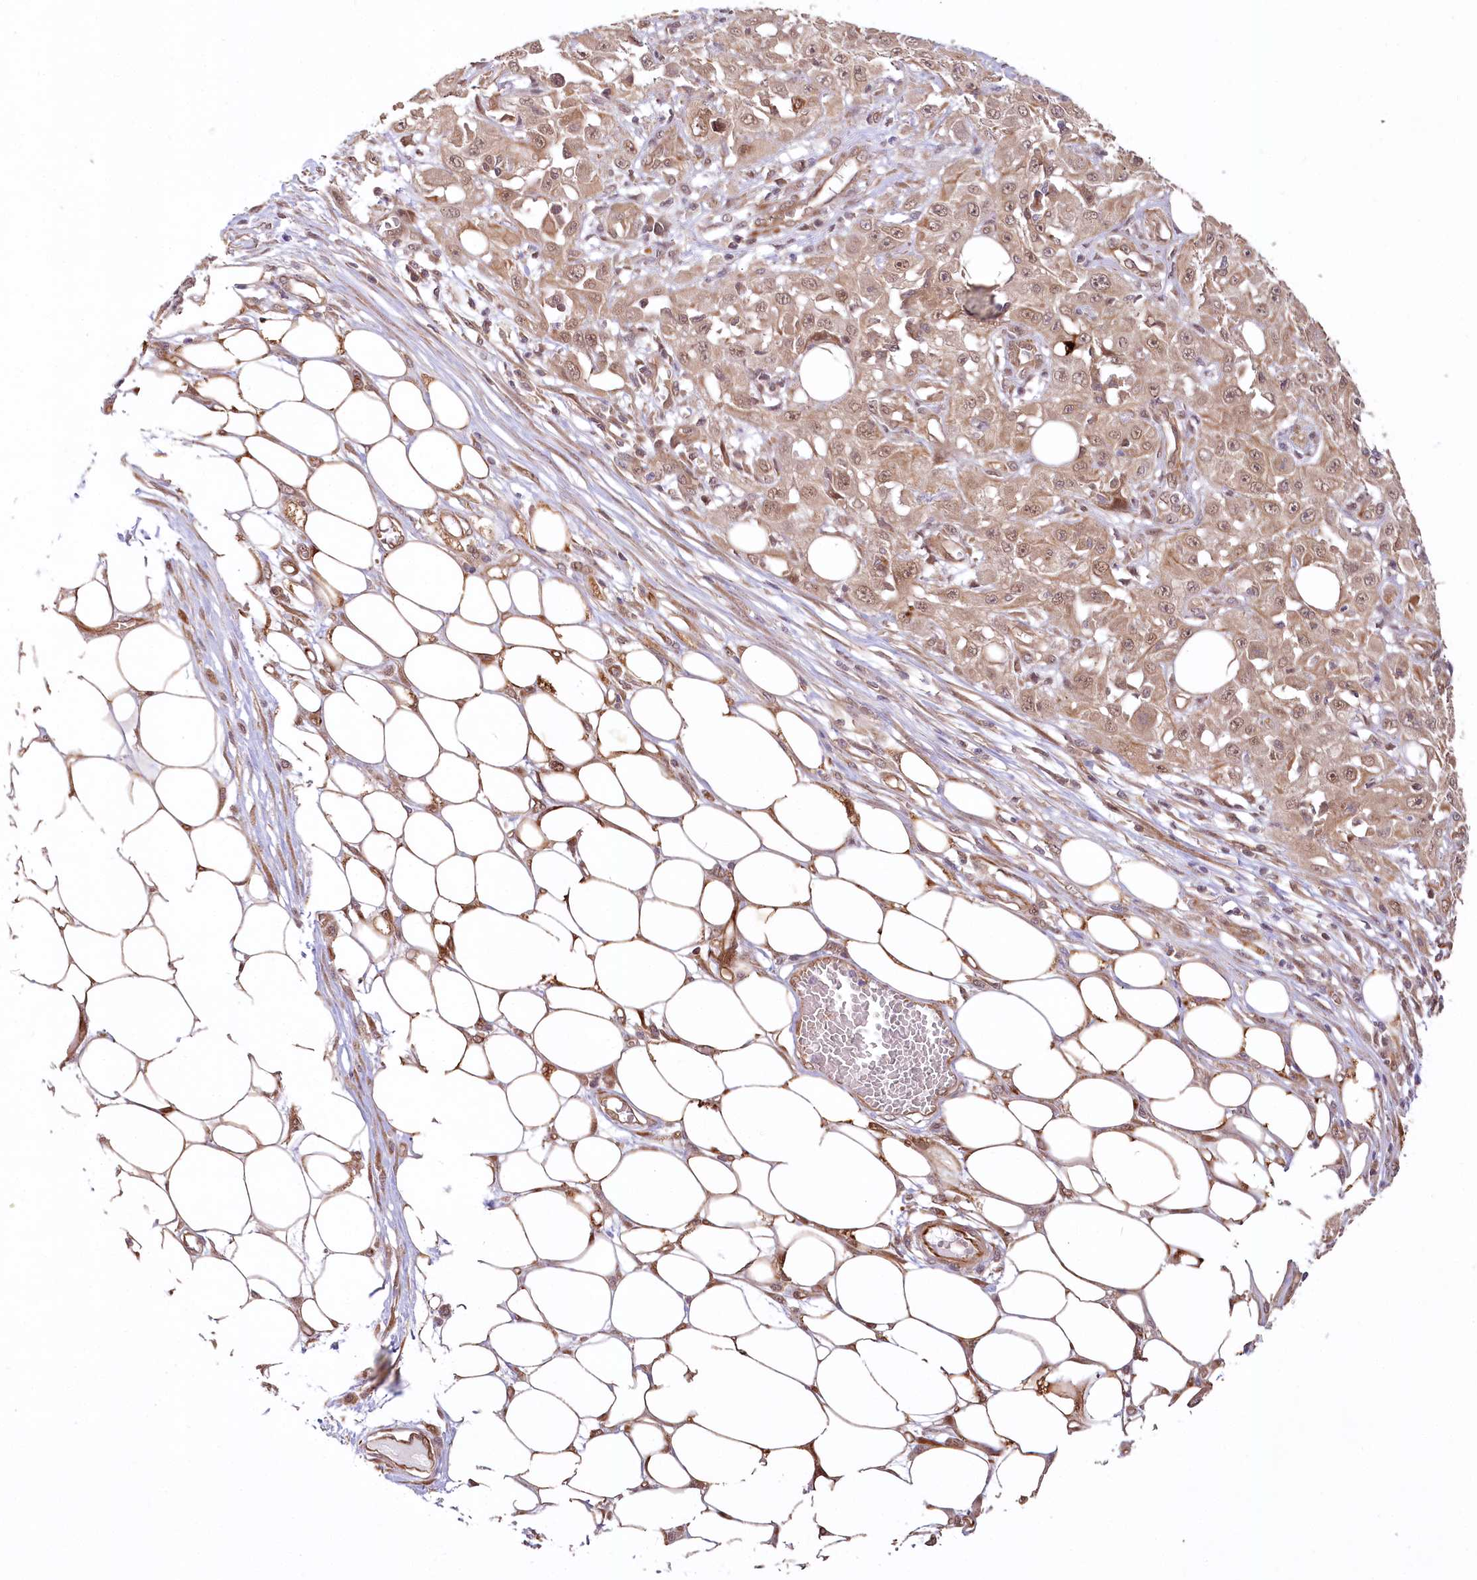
{"staining": {"intensity": "weak", "quantity": ">75%", "location": "cytoplasmic/membranous,nuclear"}, "tissue": "skin cancer", "cell_type": "Tumor cells", "image_type": "cancer", "snomed": [{"axis": "morphology", "description": "Squamous cell carcinoma, NOS"}, {"axis": "morphology", "description": "Squamous cell carcinoma, metastatic, NOS"}, {"axis": "topography", "description": "Skin"}, {"axis": "topography", "description": "Lymph node"}], "caption": "Squamous cell carcinoma (skin) was stained to show a protein in brown. There is low levels of weak cytoplasmic/membranous and nuclear positivity in about >75% of tumor cells.", "gene": "CEP70", "patient": {"sex": "male", "age": 75}}